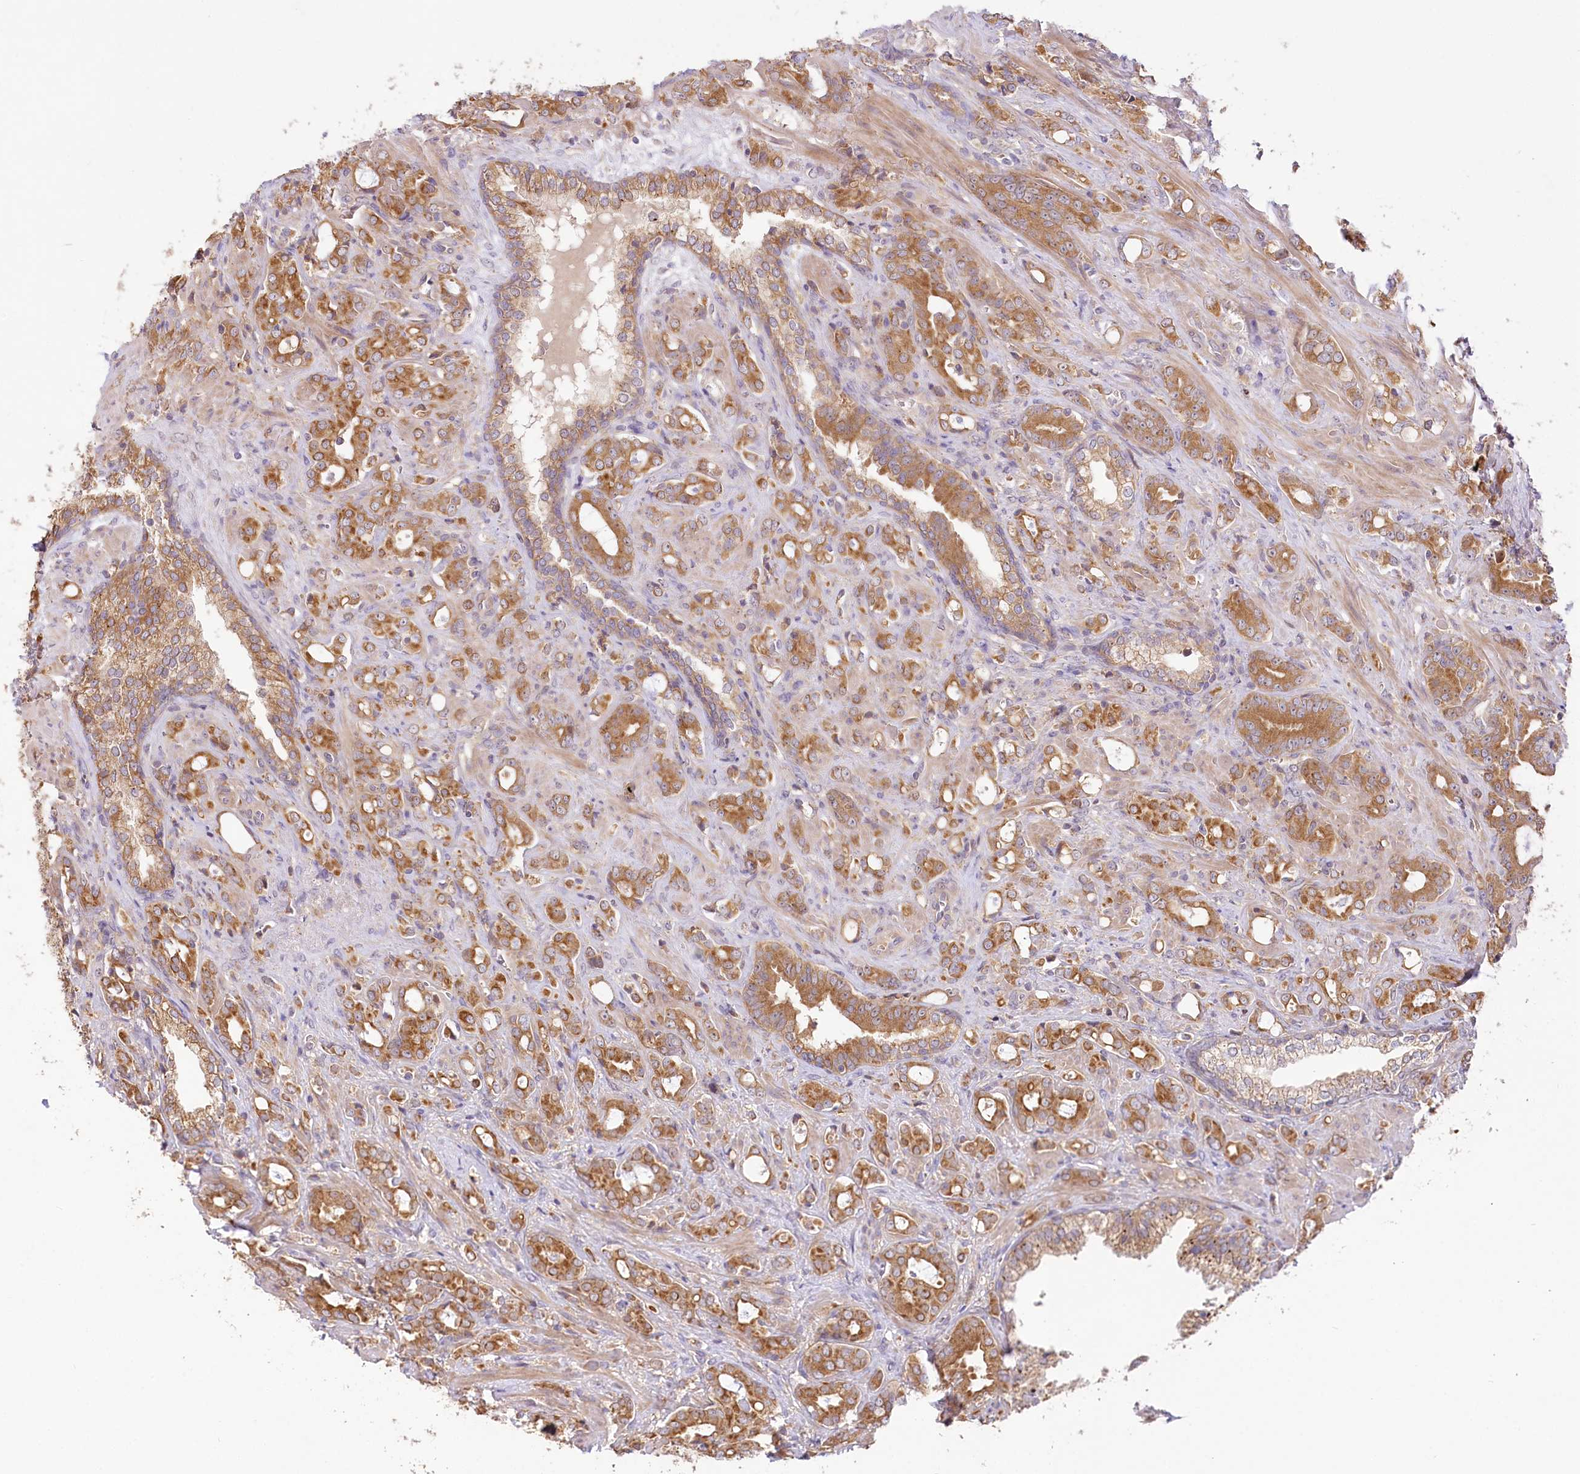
{"staining": {"intensity": "moderate", "quantity": ">75%", "location": "cytoplasmic/membranous"}, "tissue": "prostate cancer", "cell_type": "Tumor cells", "image_type": "cancer", "snomed": [{"axis": "morphology", "description": "Adenocarcinoma, High grade"}, {"axis": "topography", "description": "Prostate"}], "caption": "Immunohistochemistry of prostate cancer shows medium levels of moderate cytoplasmic/membranous expression in approximately >75% of tumor cells. (brown staining indicates protein expression, while blue staining denotes nuclei).", "gene": "PYROXD1", "patient": {"sex": "male", "age": 72}}